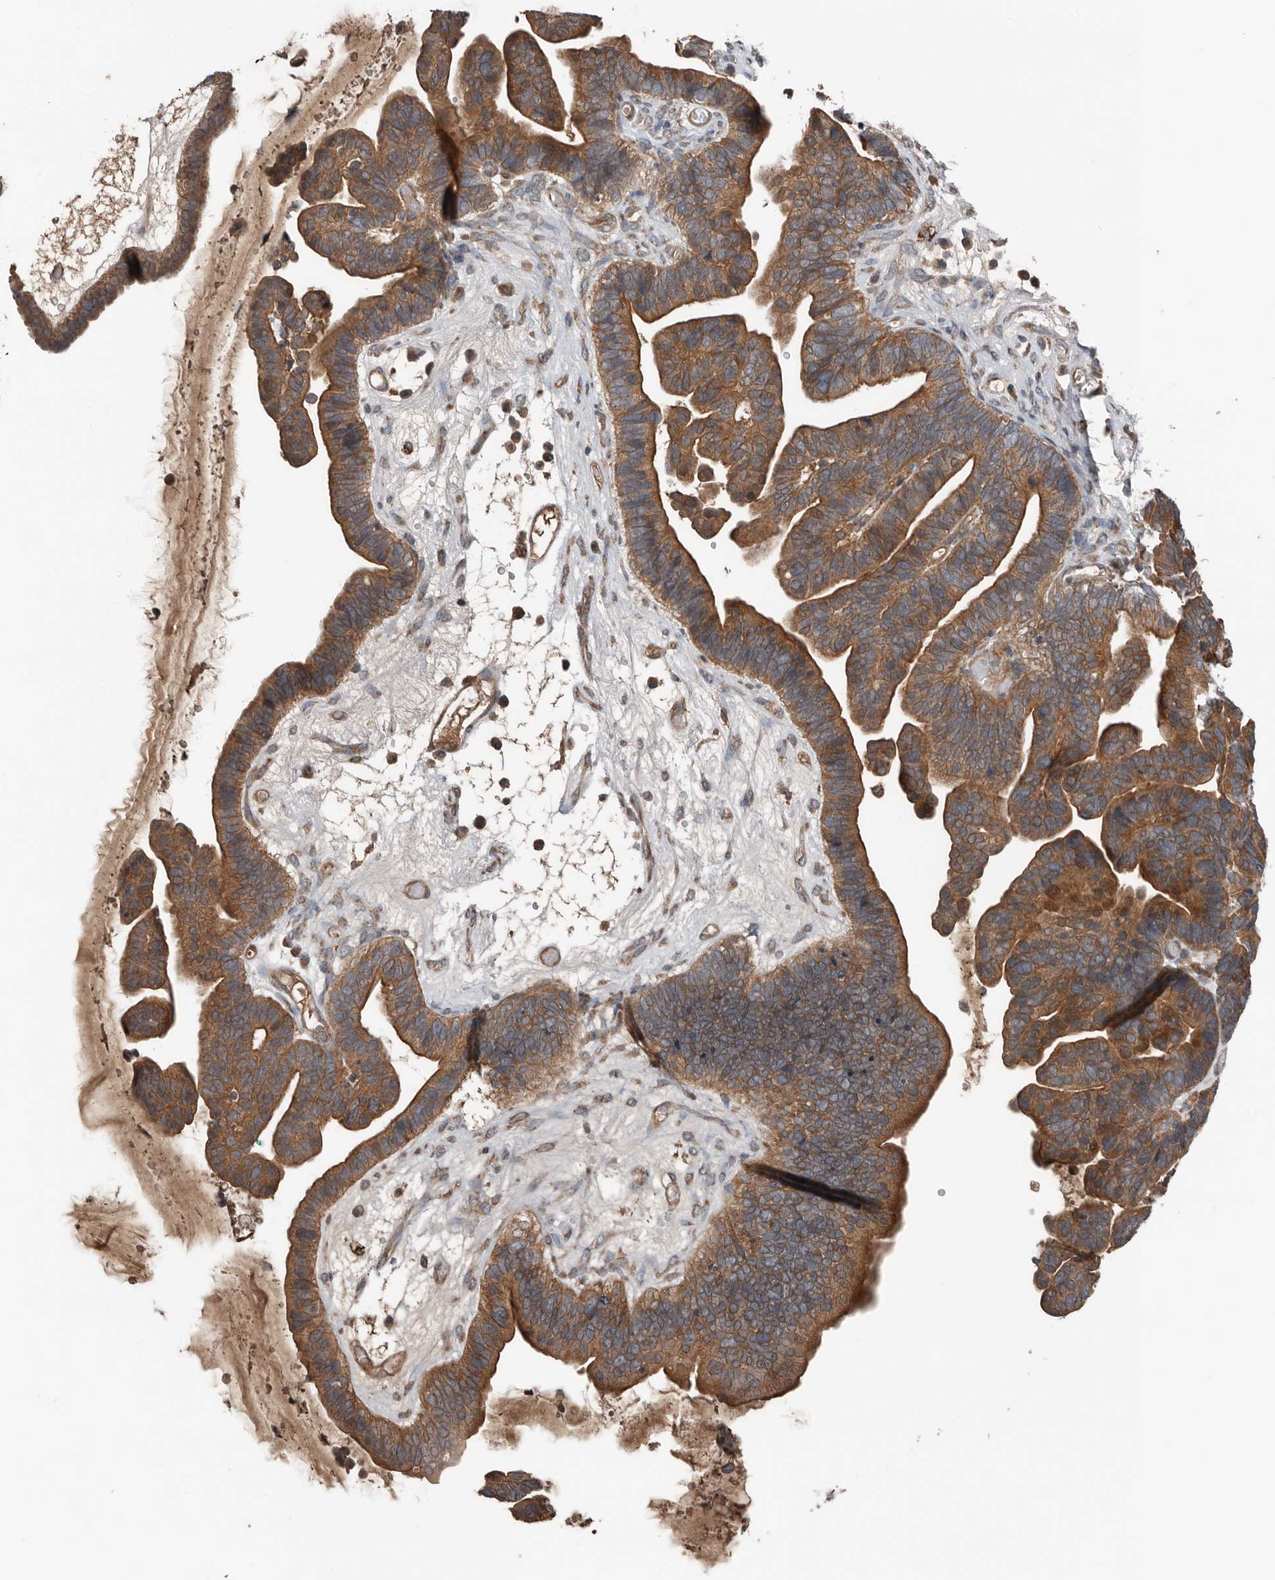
{"staining": {"intensity": "strong", "quantity": ">75%", "location": "cytoplasmic/membranous"}, "tissue": "ovarian cancer", "cell_type": "Tumor cells", "image_type": "cancer", "snomed": [{"axis": "morphology", "description": "Cystadenocarcinoma, serous, NOS"}, {"axis": "topography", "description": "Ovary"}], "caption": "Human ovarian cancer (serous cystadenocarcinoma) stained with a brown dye exhibits strong cytoplasmic/membranous positive staining in approximately >75% of tumor cells.", "gene": "DNAJB4", "patient": {"sex": "female", "age": 56}}